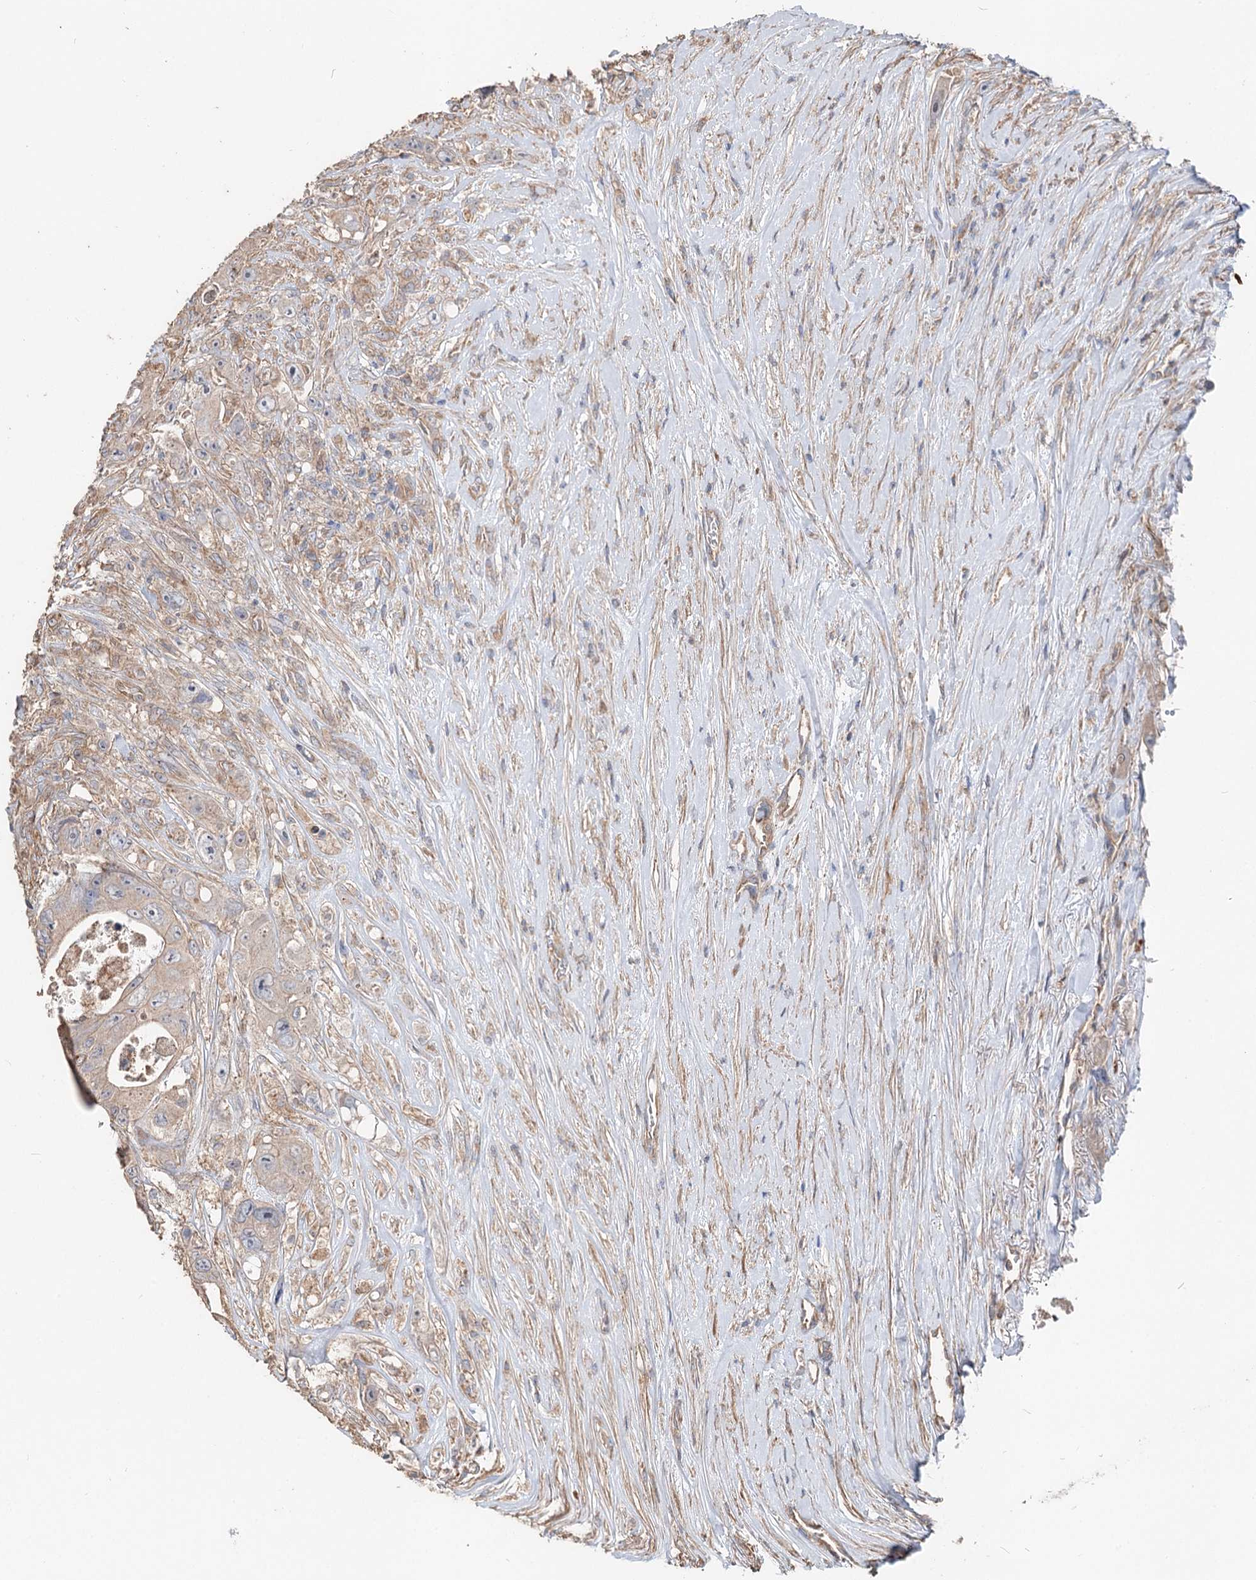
{"staining": {"intensity": "negative", "quantity": "none", "location": "none"}, "tissue": "colorectal cancer", "cell_type": "Tumor cells", "image_type": "cancer", "snomed": [{"axis": "morphology", "description": "Adenocarcinoma, NOS"}, {"axis": "topography", "description": "Colon"}], "caption": "Tumor cells show no significant protein expression in adenocarcinoma (colorectal).", "gene": "SPART", "patient": {"sex": "female", "age": 46}}